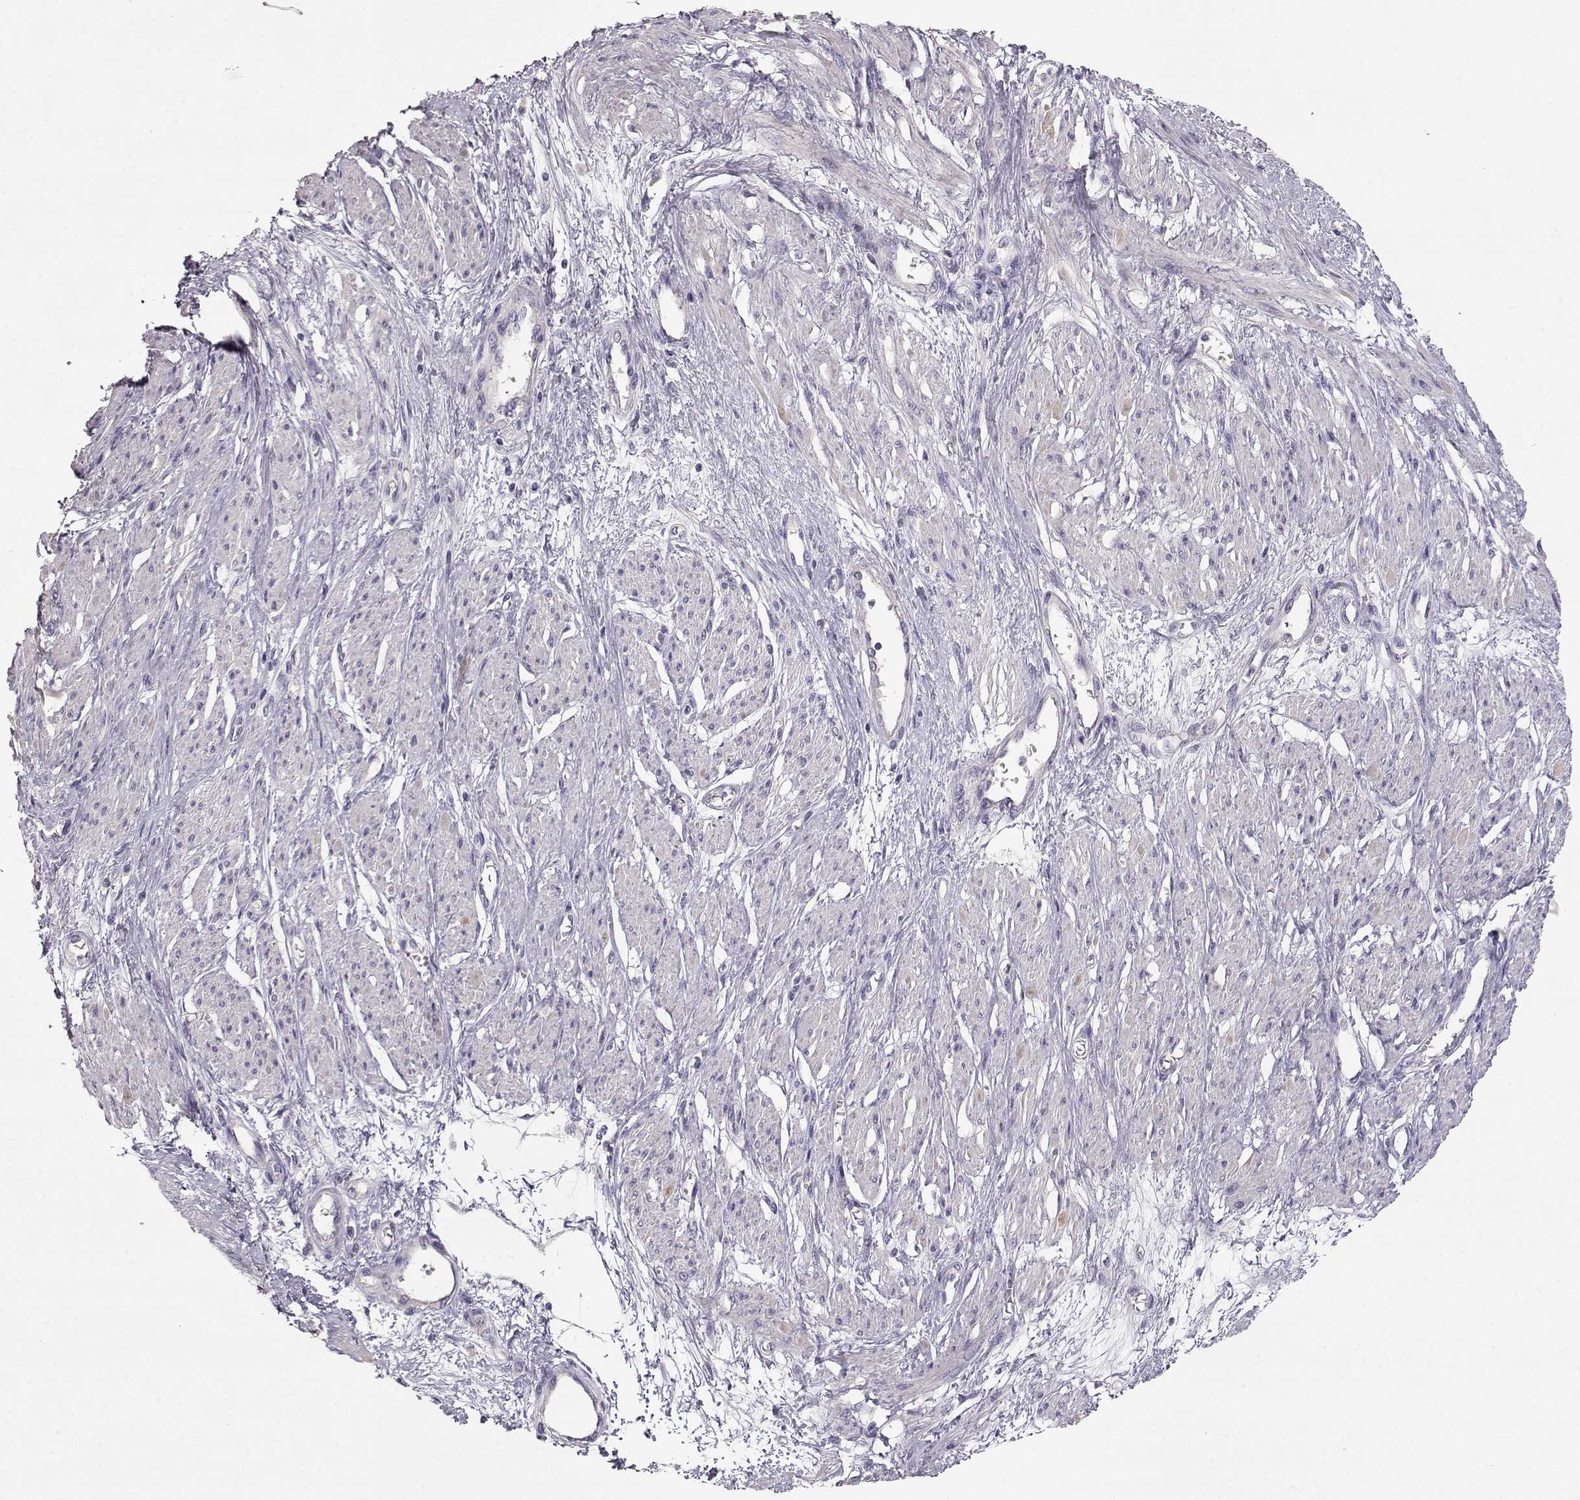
{"staining": {"intensity": "negative", "quantity": "none", "location": "none"}, "tissue": "smooth muscle", "cell_type": "Smooth muscle cells", "image_type": "normal", "snomed": [{"axis": "morphology", "description": "Normal tissue, NOS"}, {"axis": "topography", "description": "Smooth muscle"}, {"axis": "topography", "description": "Uterus"}], "caption": "A high-resolution histopathology image shows immunohistochemistry (IHC) staining of unremarkable smooth muscle, which displays no significant expression in smooth muscle cells. (Stains: DAB (3,3'-diaminobenzidine) immunohistochemistry with hematoxylin counter stain, Microscopy: brightfield microscopy at high magnification).", "gene": "SLC18A1", "patient": {"sex": "female", "age": 39}}